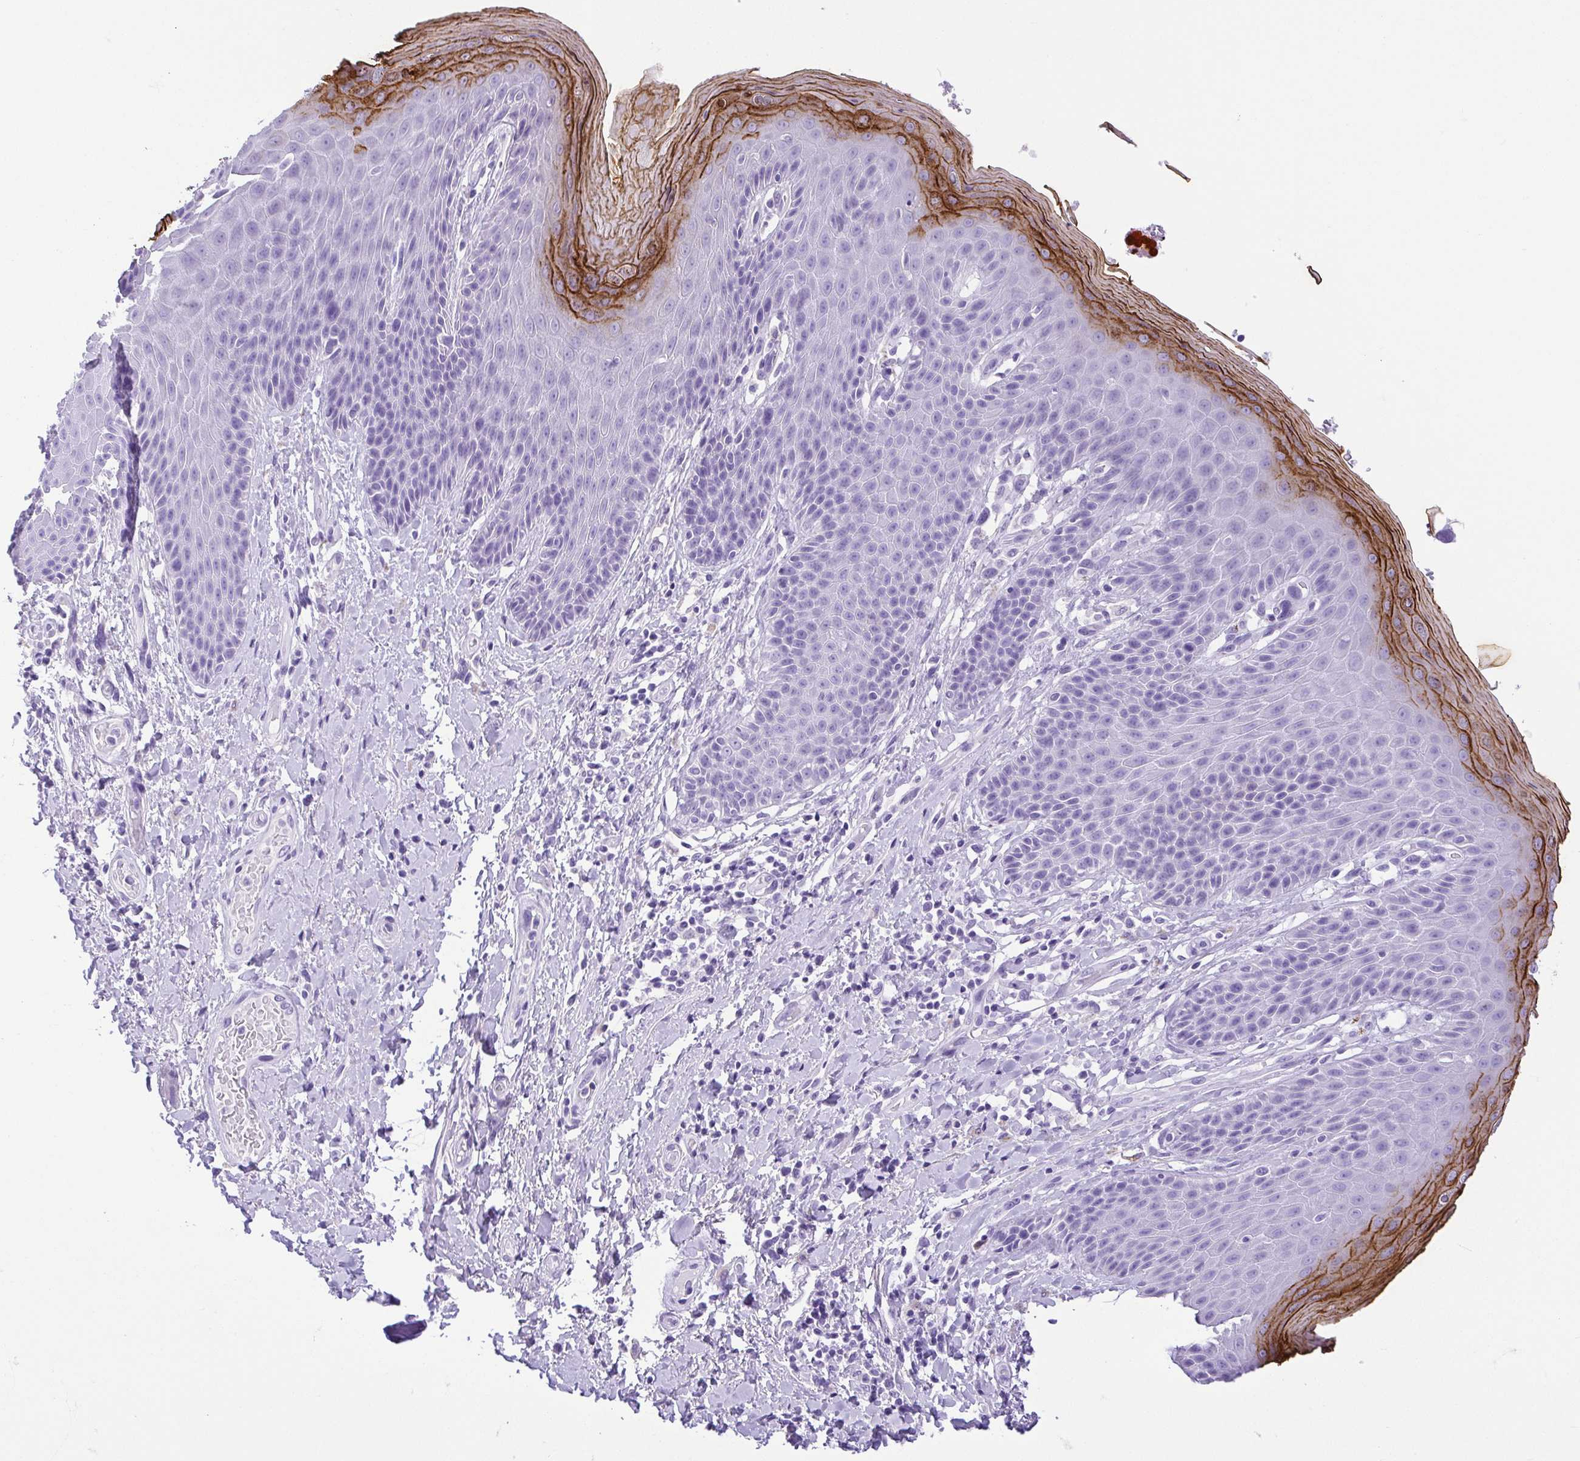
{"staining": {"intensity": "strong", "quantity": "<25%", "location": "cytoplasmic/membranous"}, "tissue": "skin", "cell_type": "Epidermal cells", "image_type": "normal", "snomed": [{"axis": "morphology", "description": "Normal tissue, NOS"}, {"axis": "topography", "description": "Anal"}, {"axis": "topography", "description": "Peripheral nerve tissue"}], "caption": "This micrograph reveals unremarkable skin stained with immunohistochemistry (IHC) to label a protein in brown. The cytoplasmic/membranous of epidermal cells show strong positivity for the protein. Nuclei are counter-stained blue.", "gene": "CDSN", "patient": {"sex": "male", "age": 51}}